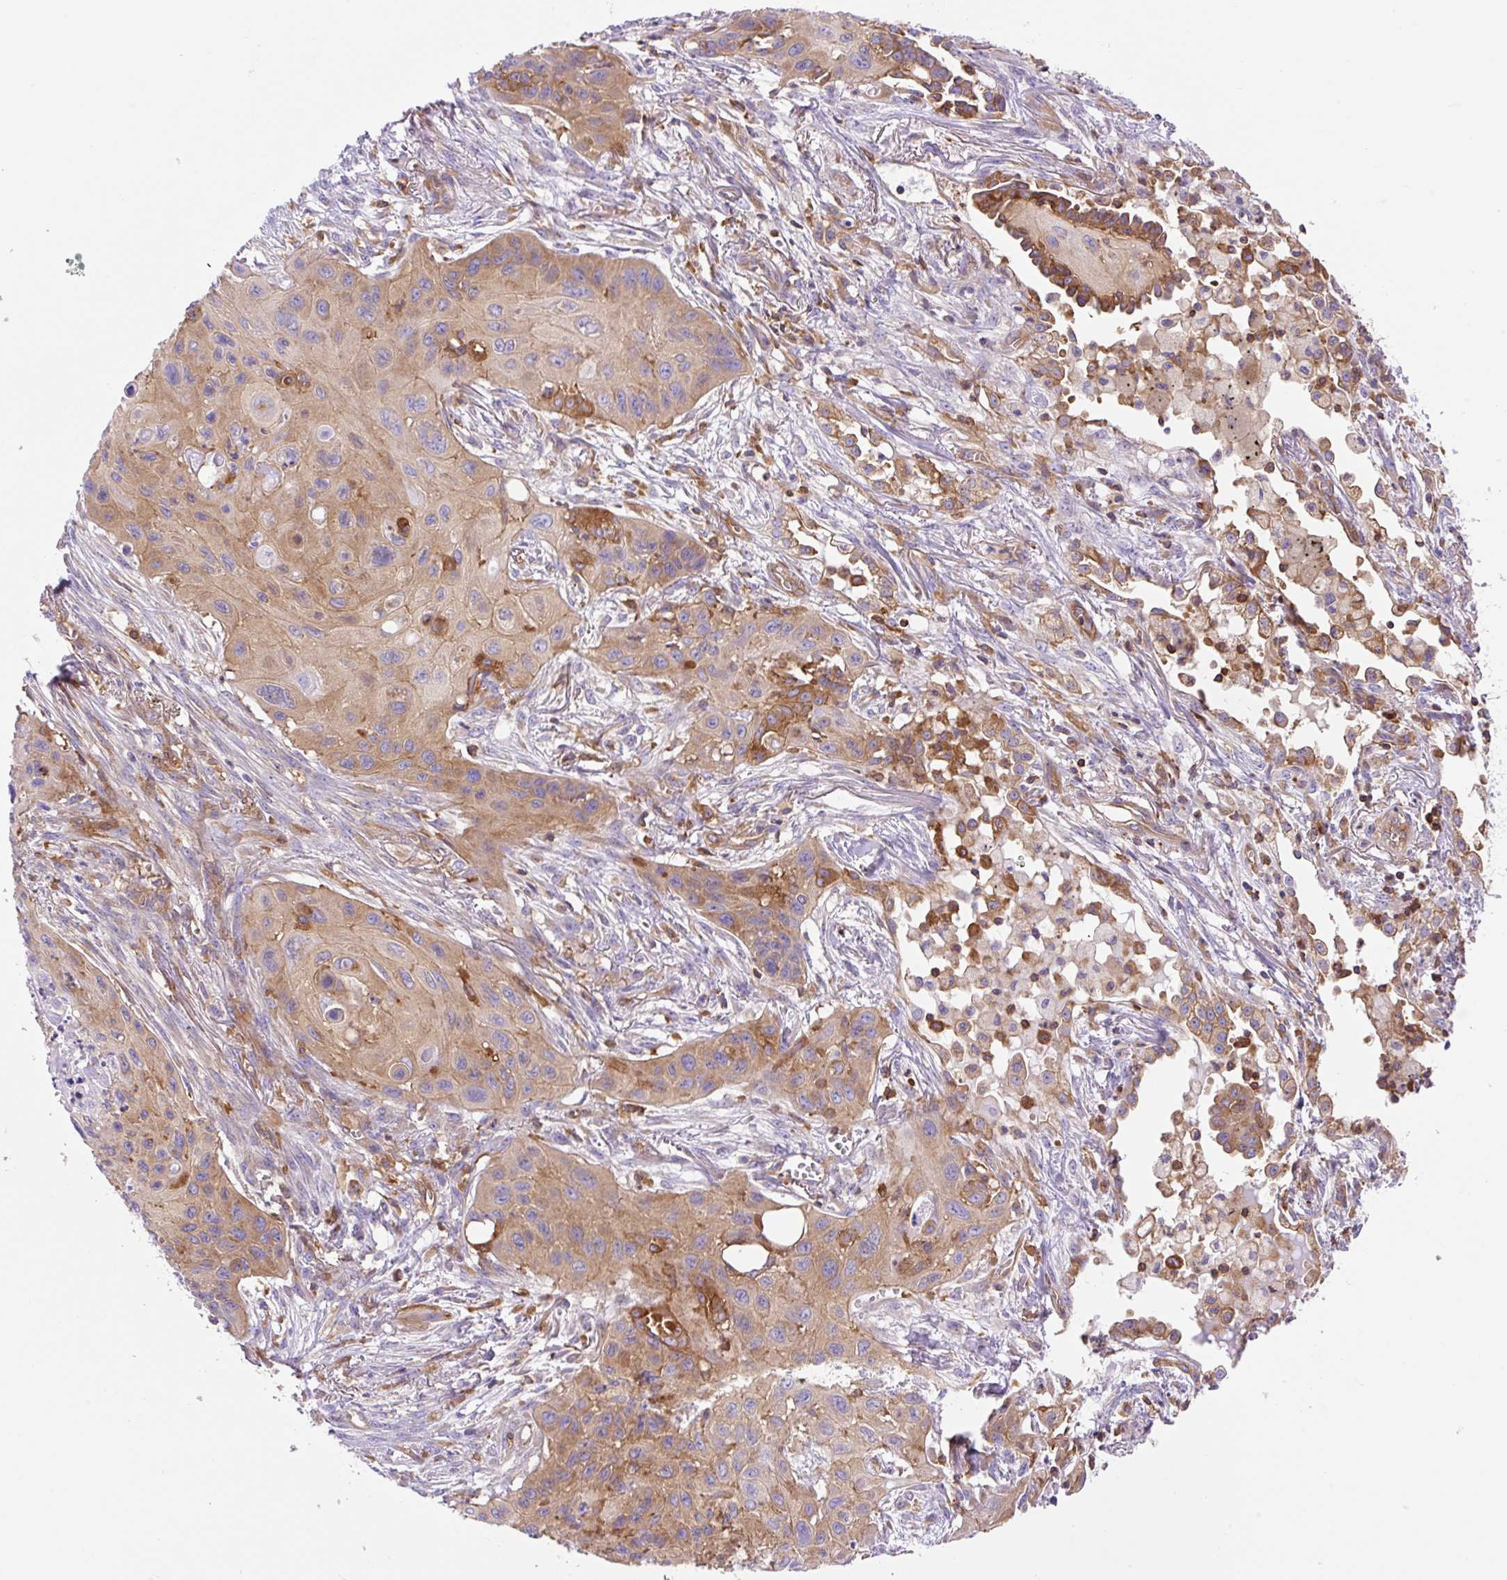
{"staining": {"intensity": "moderate", "quantity": "25%-75%", "location": "cytoplasmic/membranous"}, "tissue": "lung cancer", "cell_type": "Tumor cells", "image_type": "cancer", "snomed": [{"axis": "morphology", "description": "Squamous cell carcinoma, NOS"}, {"axis": "topography", "description": "Lung"}], "caption": "Protein staining of lung cancer (squamous cell carcinoma) tissue shows moderate cytoplasmic/membranous expression in about 25%-75% of tumor cells.", "gene": "DNM2", "patient": {"sex": "male", "age": 71}}